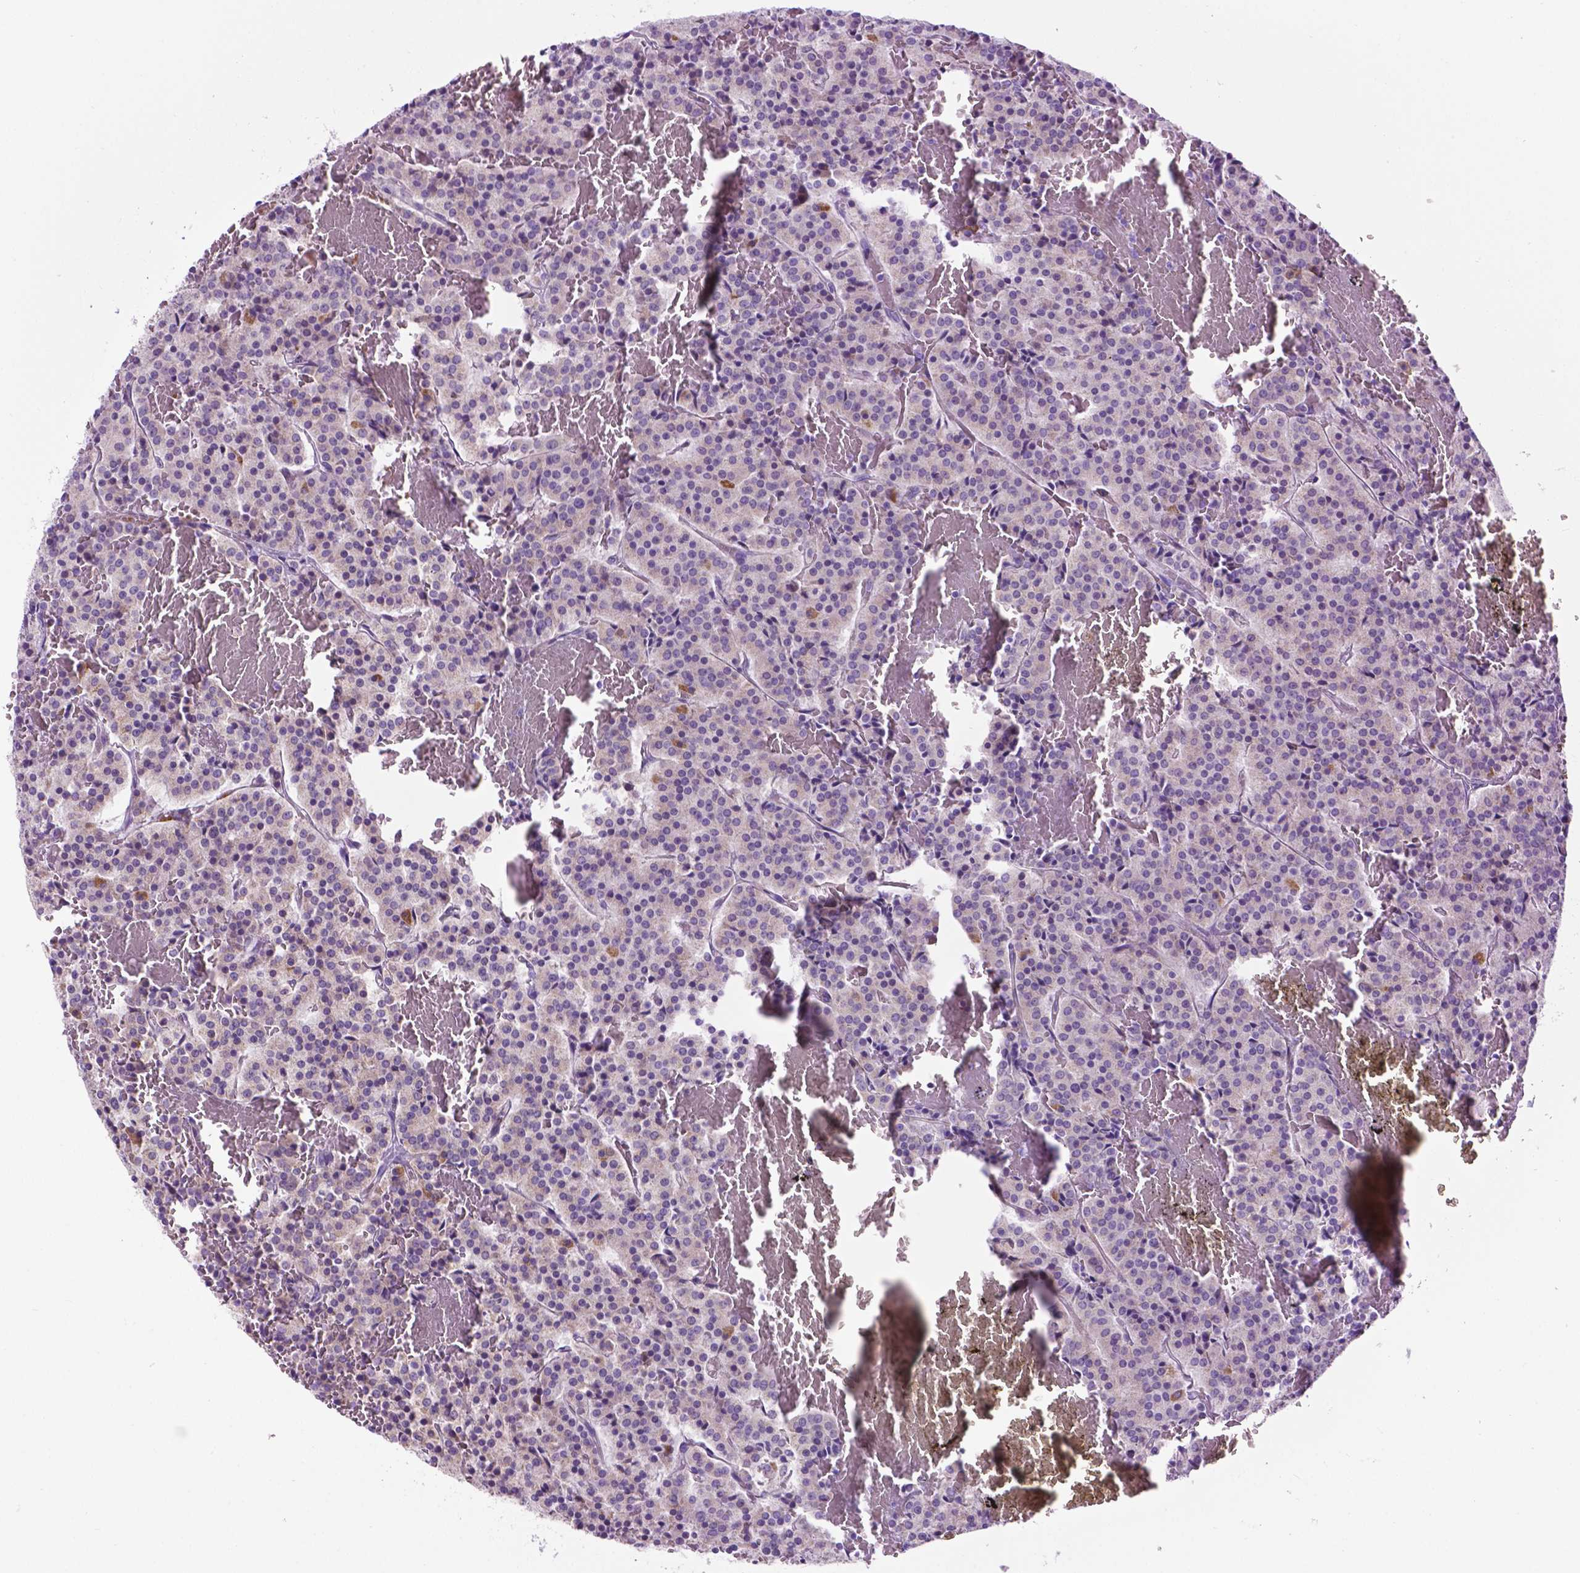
{"staining": {"intensity": "negative", "quantity": "none", "location": "none"}, "tissue": "carcinoid", "cell_type": "Tumor cells", "image_type": "cancer", "snomed": [{"axis": "morphology", "description": "Carcinoid, malignant, NOS"}, {"axis": "topography", "description": "Lung"}], "caption": "Immunohistochemistry image of malignant carcinoid stained for a protein (brown), which demonstrates no positivity in tumor cells.", "gene": "TMEM132E", "patient": {"sex": "male", "age": 70}}